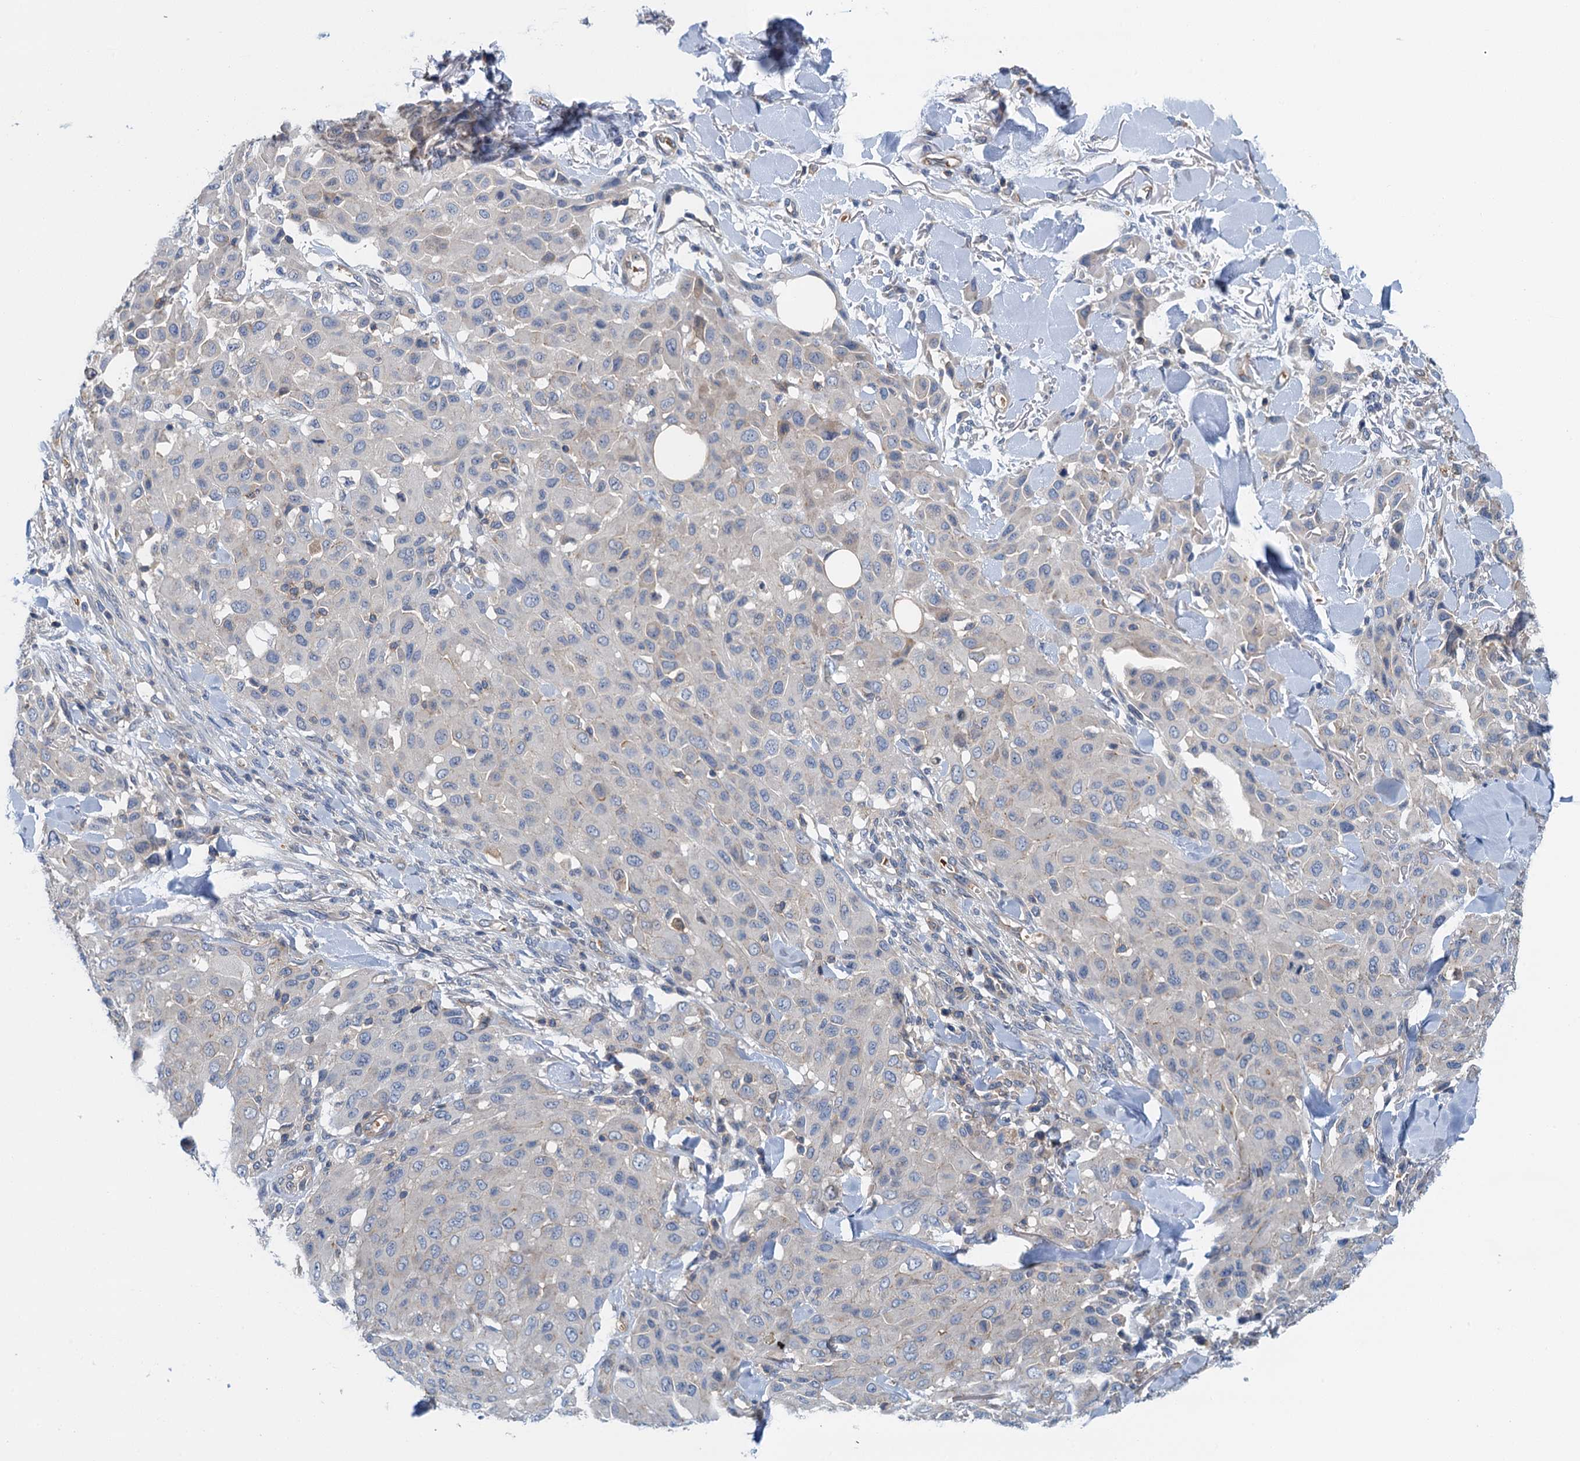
{"staining": {"intensity": "negative", "quantity": "none", "location": "none"}, "tissue": "melanoma", "cell_type": "Tumor cells", "image_type": "cancer", "snomed": [{"axis": "morphology", "description": "Malignant melanoma, Metastatic site"}, {"axis": "topography", "description": "Skin"}], "caption": "Protein analysis of malignant melanoma (metastatic site) reveals no significant expression in tumor cells.", "gene": "ROGDI", "patient": {"sex": "female", "age": 81}}